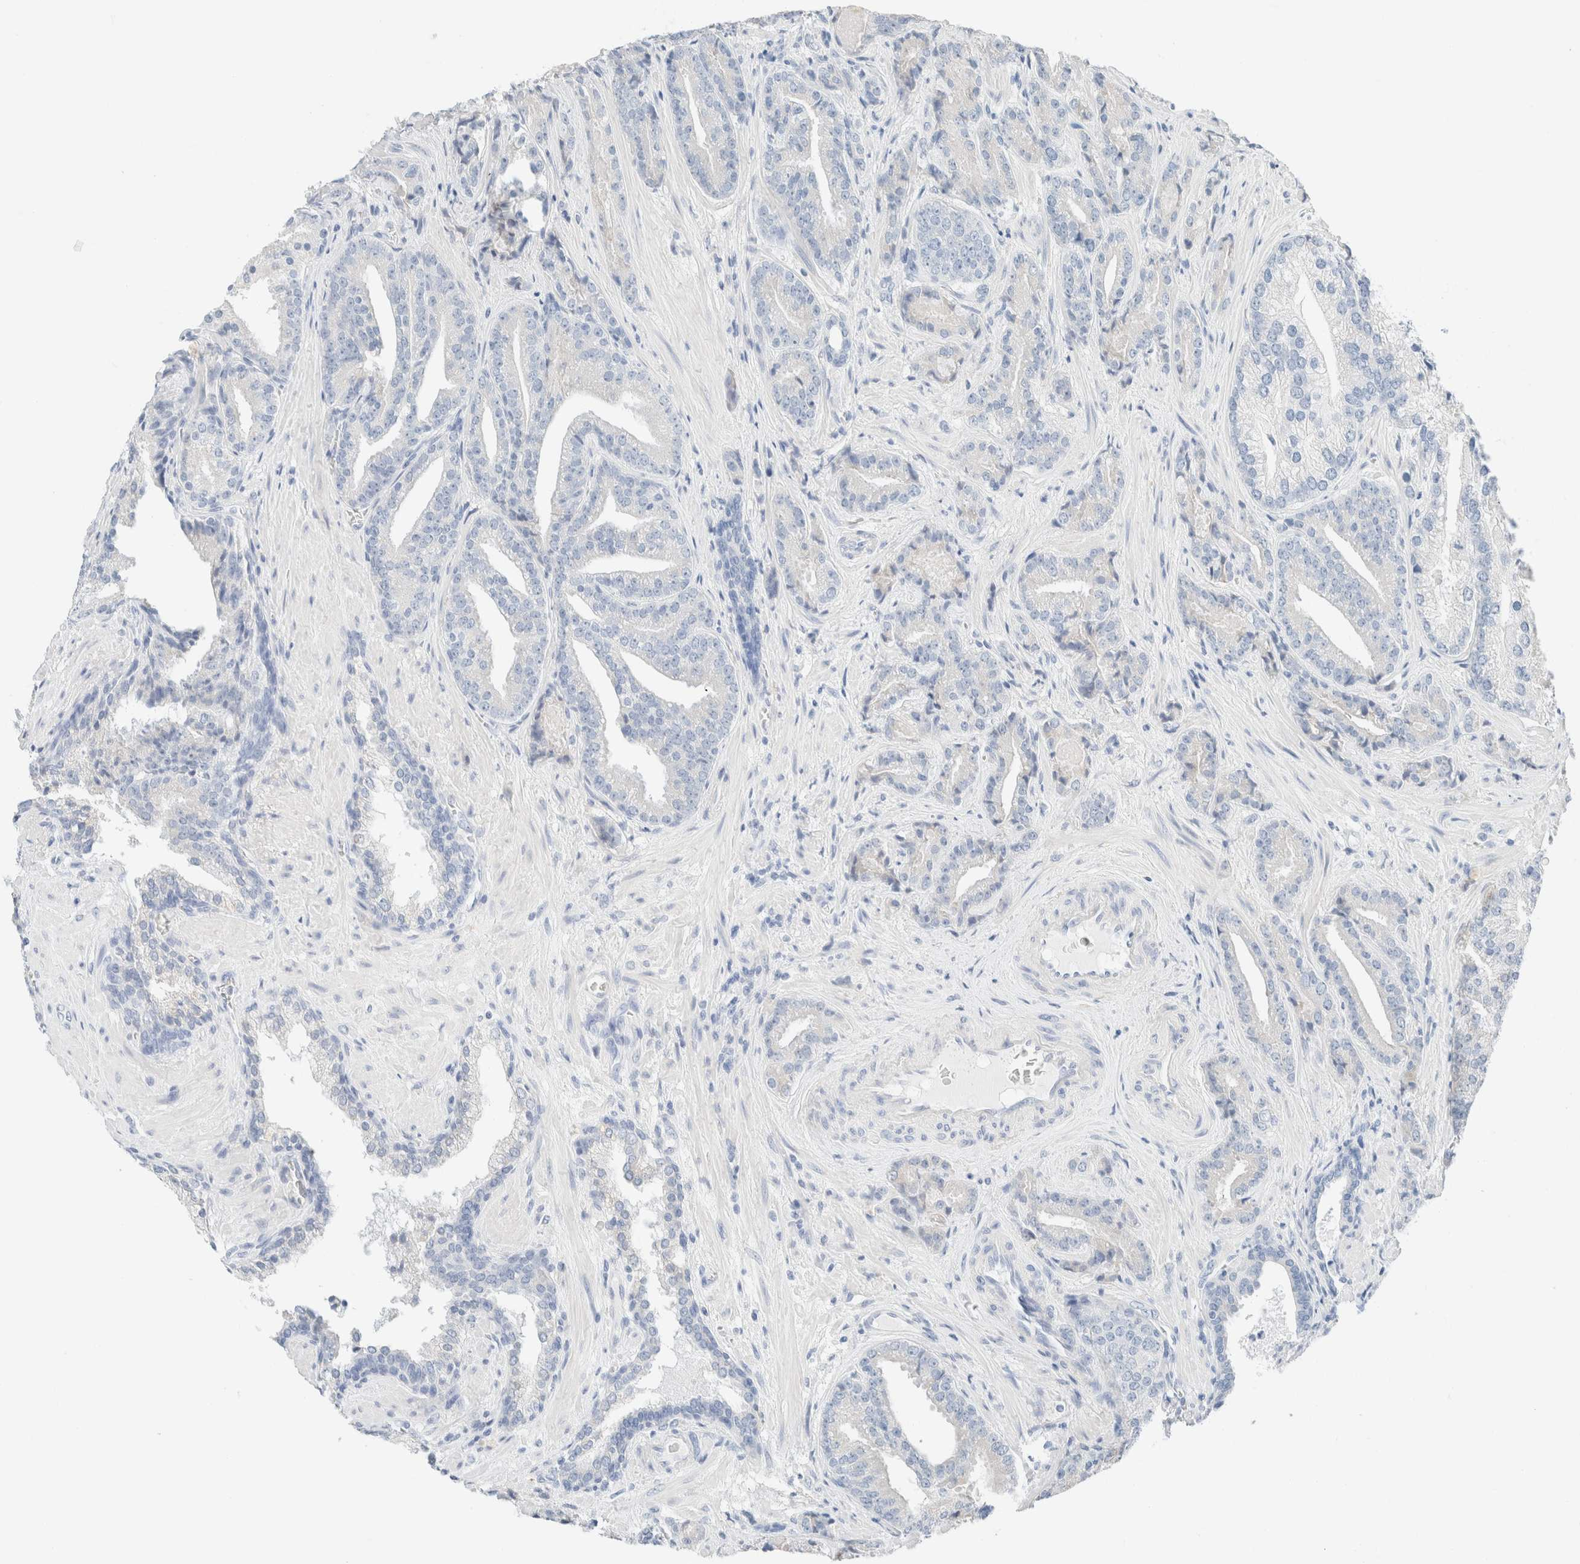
{"staining": {"intensity": "negative", "quantity": "none", "location": "none"}, "tissue": "prostate cancer", "cell_type": "Tumor cells", "image_type": "cancer", "snomed": [{"axis": "morphology", "description": "Adenocarcinoma, Low grade"}, {"axis": "topography", "description": "Prostate"}], "caption": "Immunohistochemistry photomicrograph of neoplastic tissue: human prostate cancer stained with DAB (3,3'-diaminobenzidine) reveals no significant protein staining in tumor cells. The staining is performed using DAB brown chromogen with nuclei counter-stained in using hematoxylin.", "gene": "PCM1", "patient": {"sex": "male", "age": 67}}